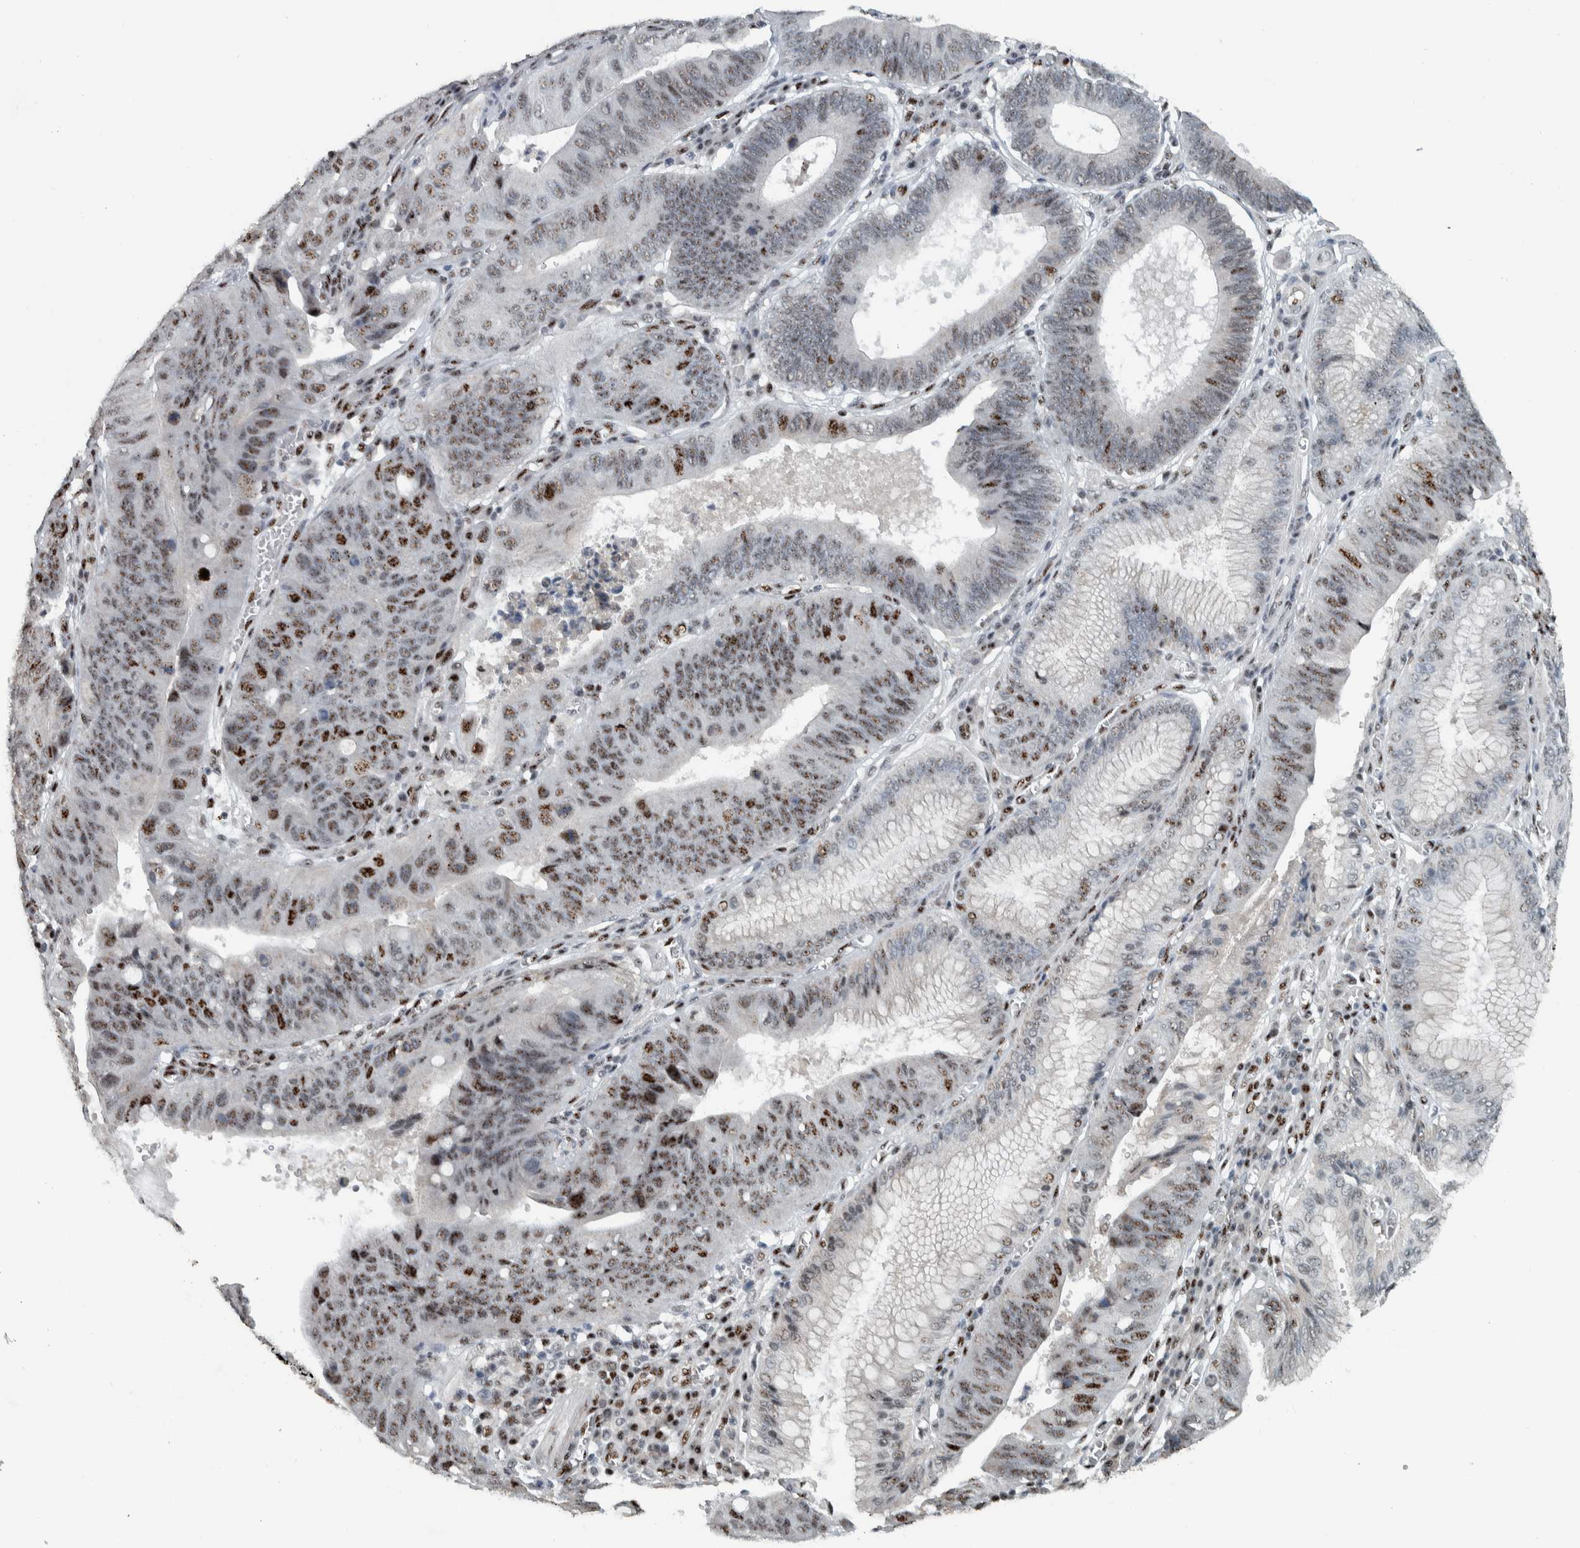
{"staining": {"intensity": "moderate", "quantity": "25%-75%", "location": "nuclear"}, "tissue": "stomach cancer", "cell_type": "Tumor cells", "image_type": "cancer", "snomed": [{"axis": "morphology", "description": "Adenocarcinoma, NOS"}, {"axis": "topography", "description": "Stomach"}], "caption": "Immunohistochemical staining of adenocarcinoma (stomach) exhibits medium levels of moderate nuclear staining in approximately 25%-75% of tumor cells.", "gene": "SON", "patient": {"sex": "male", "age": 59}}